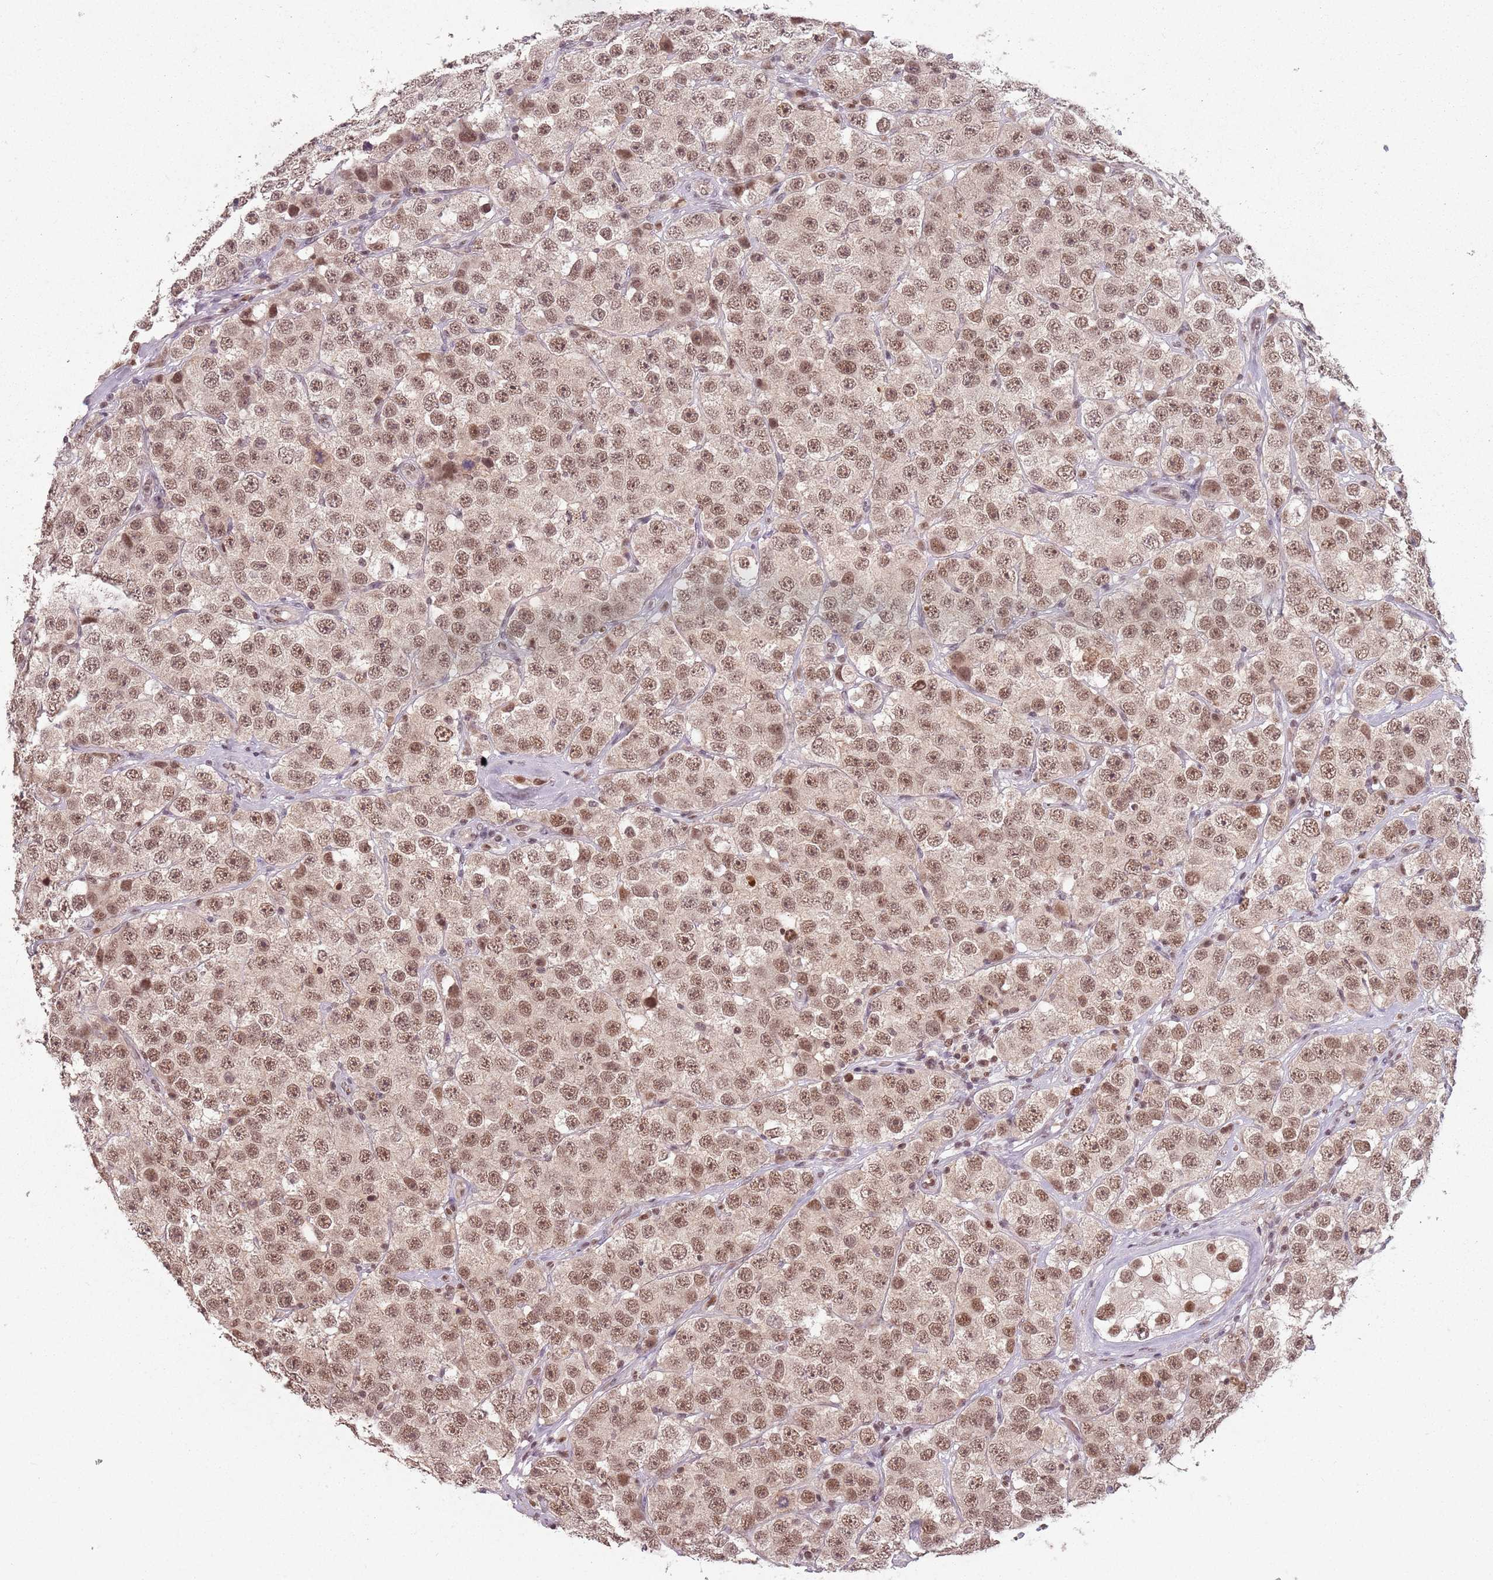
{"staining": {"intensity": "moderate", "quantity": ">75%", "location": "nuclear"}, "tissue": "testis cancer", "cell_type": "Tumor cells", "image_type": "cancer", "snomed": [{"axis": "morphology", "description": "Seminoma, NOS"}, {"axis": "topography", "description": "Testis"}], "caption": "A photomicrograph of testis cancer stained for a protein displays moderate nuclear brown staining in tumor cells. (DAB (3,3'-diaminobenzidine) IHC with brightfield microscopy, high magnification).", "gene": "NCBP1", "patient": {"sex": "male", "age": 28}}